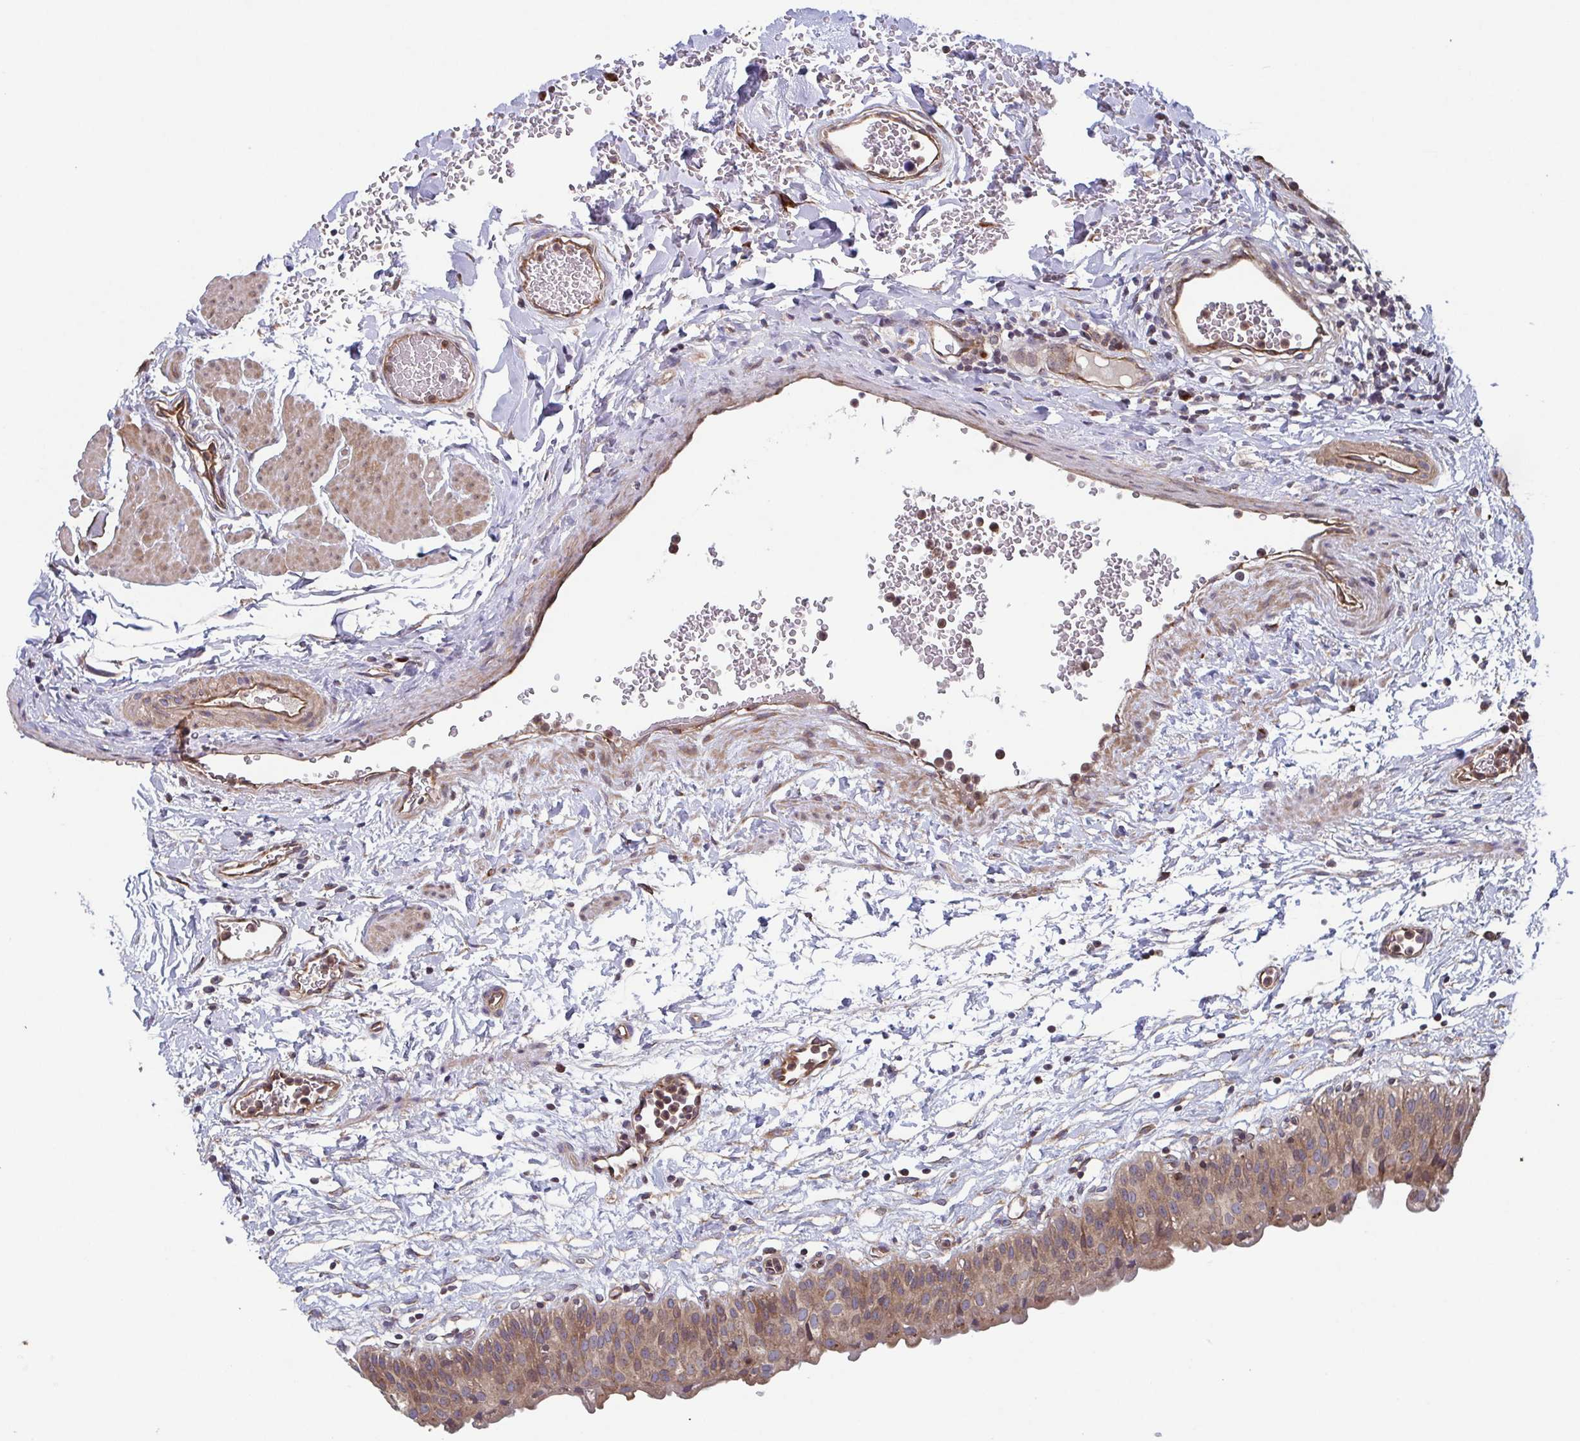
{"staining": {"intensity": "moderate", "quantity": ">75%", "location": "cytoplasmic/membranous"}, "tissue": "urinary bladder", "cell_type": "Urothelial cells", "image_type": "normal", "snomed": [{"axis": "morphology", "description": "Normal tissue, NOS"}, {"axis": "topography", "description": "Urinary bladder"}], "caption": "High-magnification brightfield microscopy of normal urinary bladder stained with DAB (3,3'-diaminobenzidine) (brown) and counterstained with hematoxylin (blue). urothelial cells exhibit moderate cytoplasmic/membranous positivity is appreciated in about>75% of cells.", "gene": "COPB1", "patient": {"sex": "male", "age": 55}}